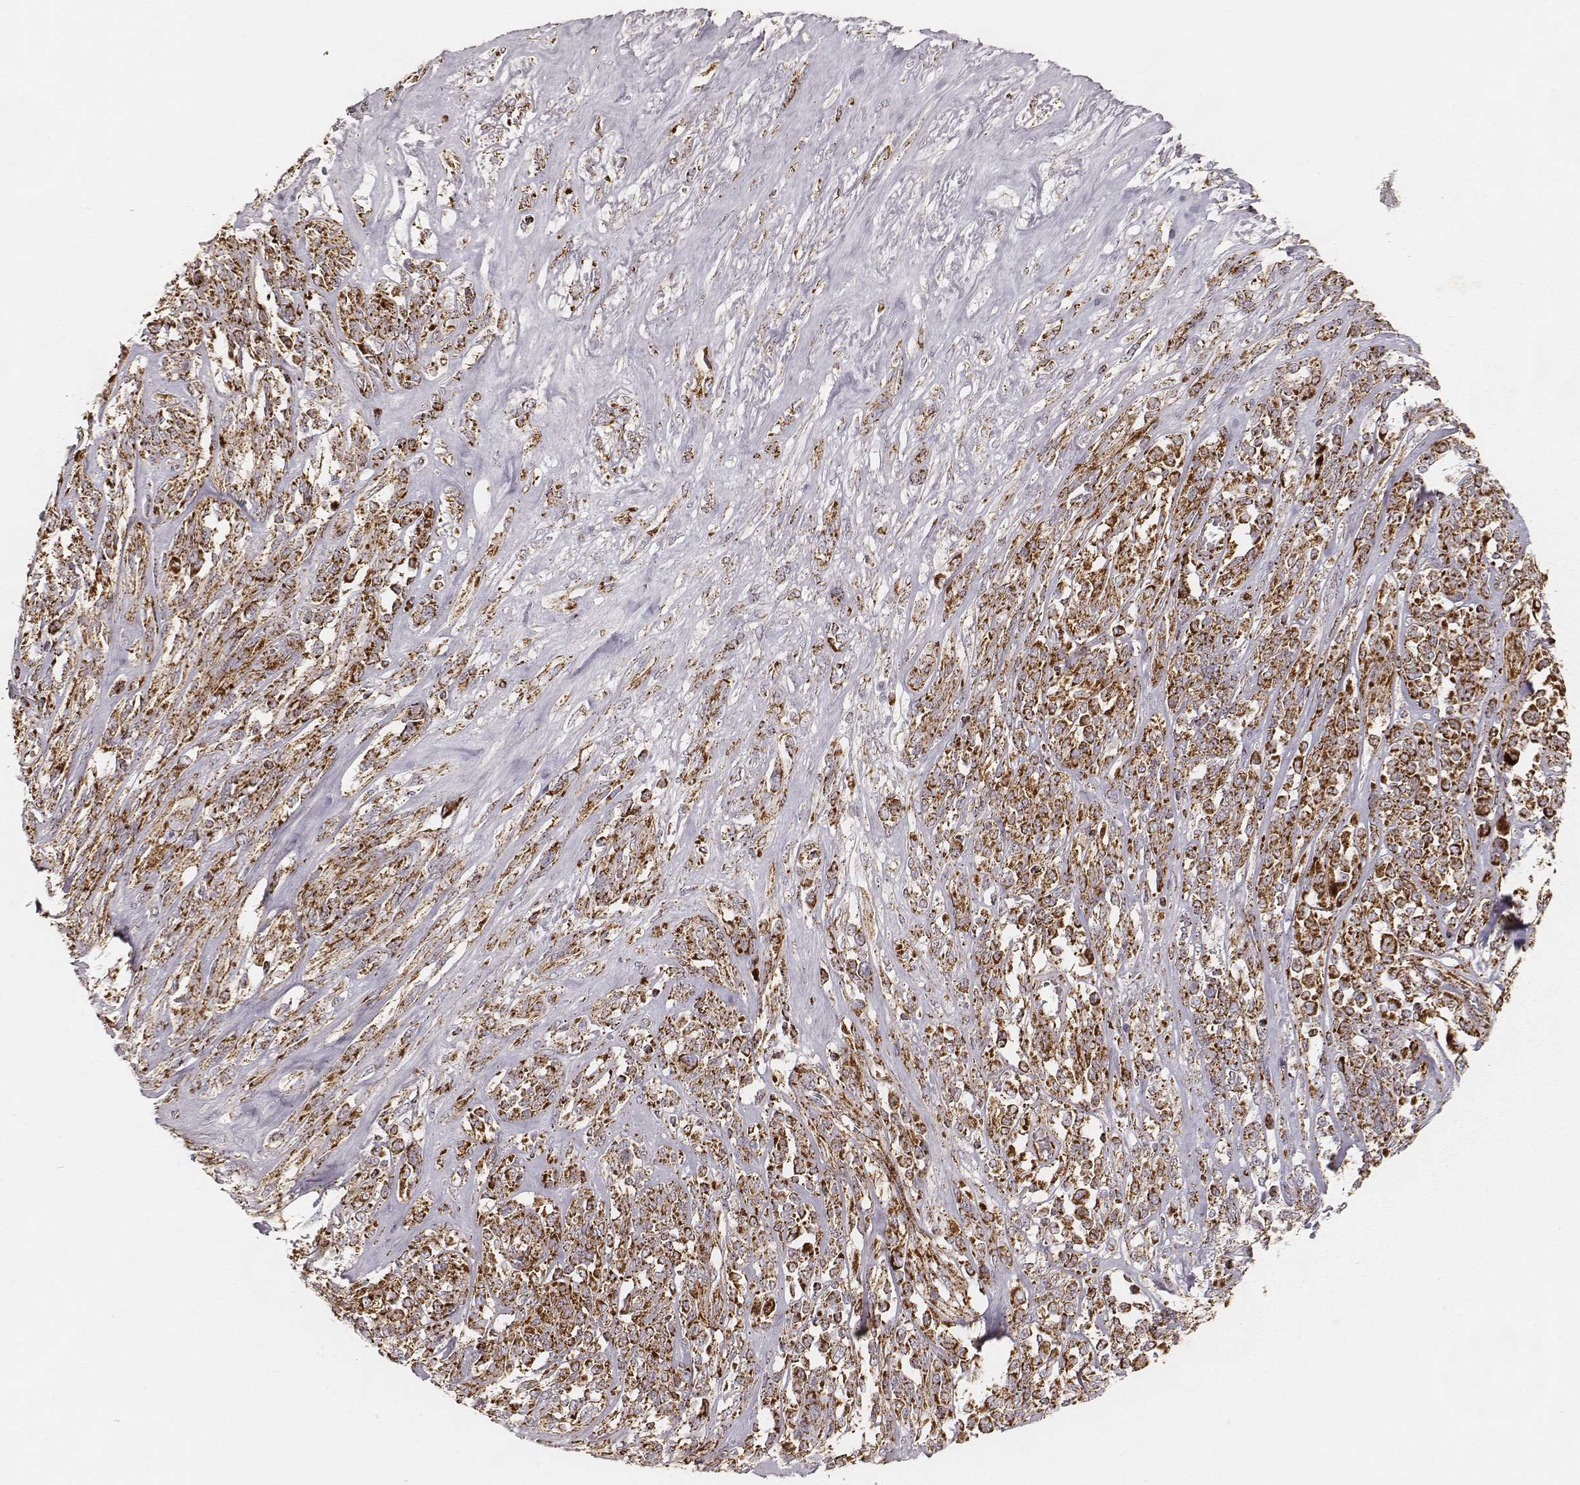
{"staining": {"intensity": "strong", "quantity": ">75%", "location": "cytoplasmic/membranous"}, "tissue": "melanoma", "cell_type": "Tumor cells", "image_type": "cancer", "snomed": [{"axis": "morphology", "description": "Malignant melanoma, NOS"}, {"axis": "topography", "description": "Skin"}], "caption": "Malignant melanoma was stained to show a protein in brown. There is high levels of strong cytoplasmic/membranous positivity in about >75% of tumor cells.", "gene": "CS", "patient": {"sex": "female", "age": 91}}